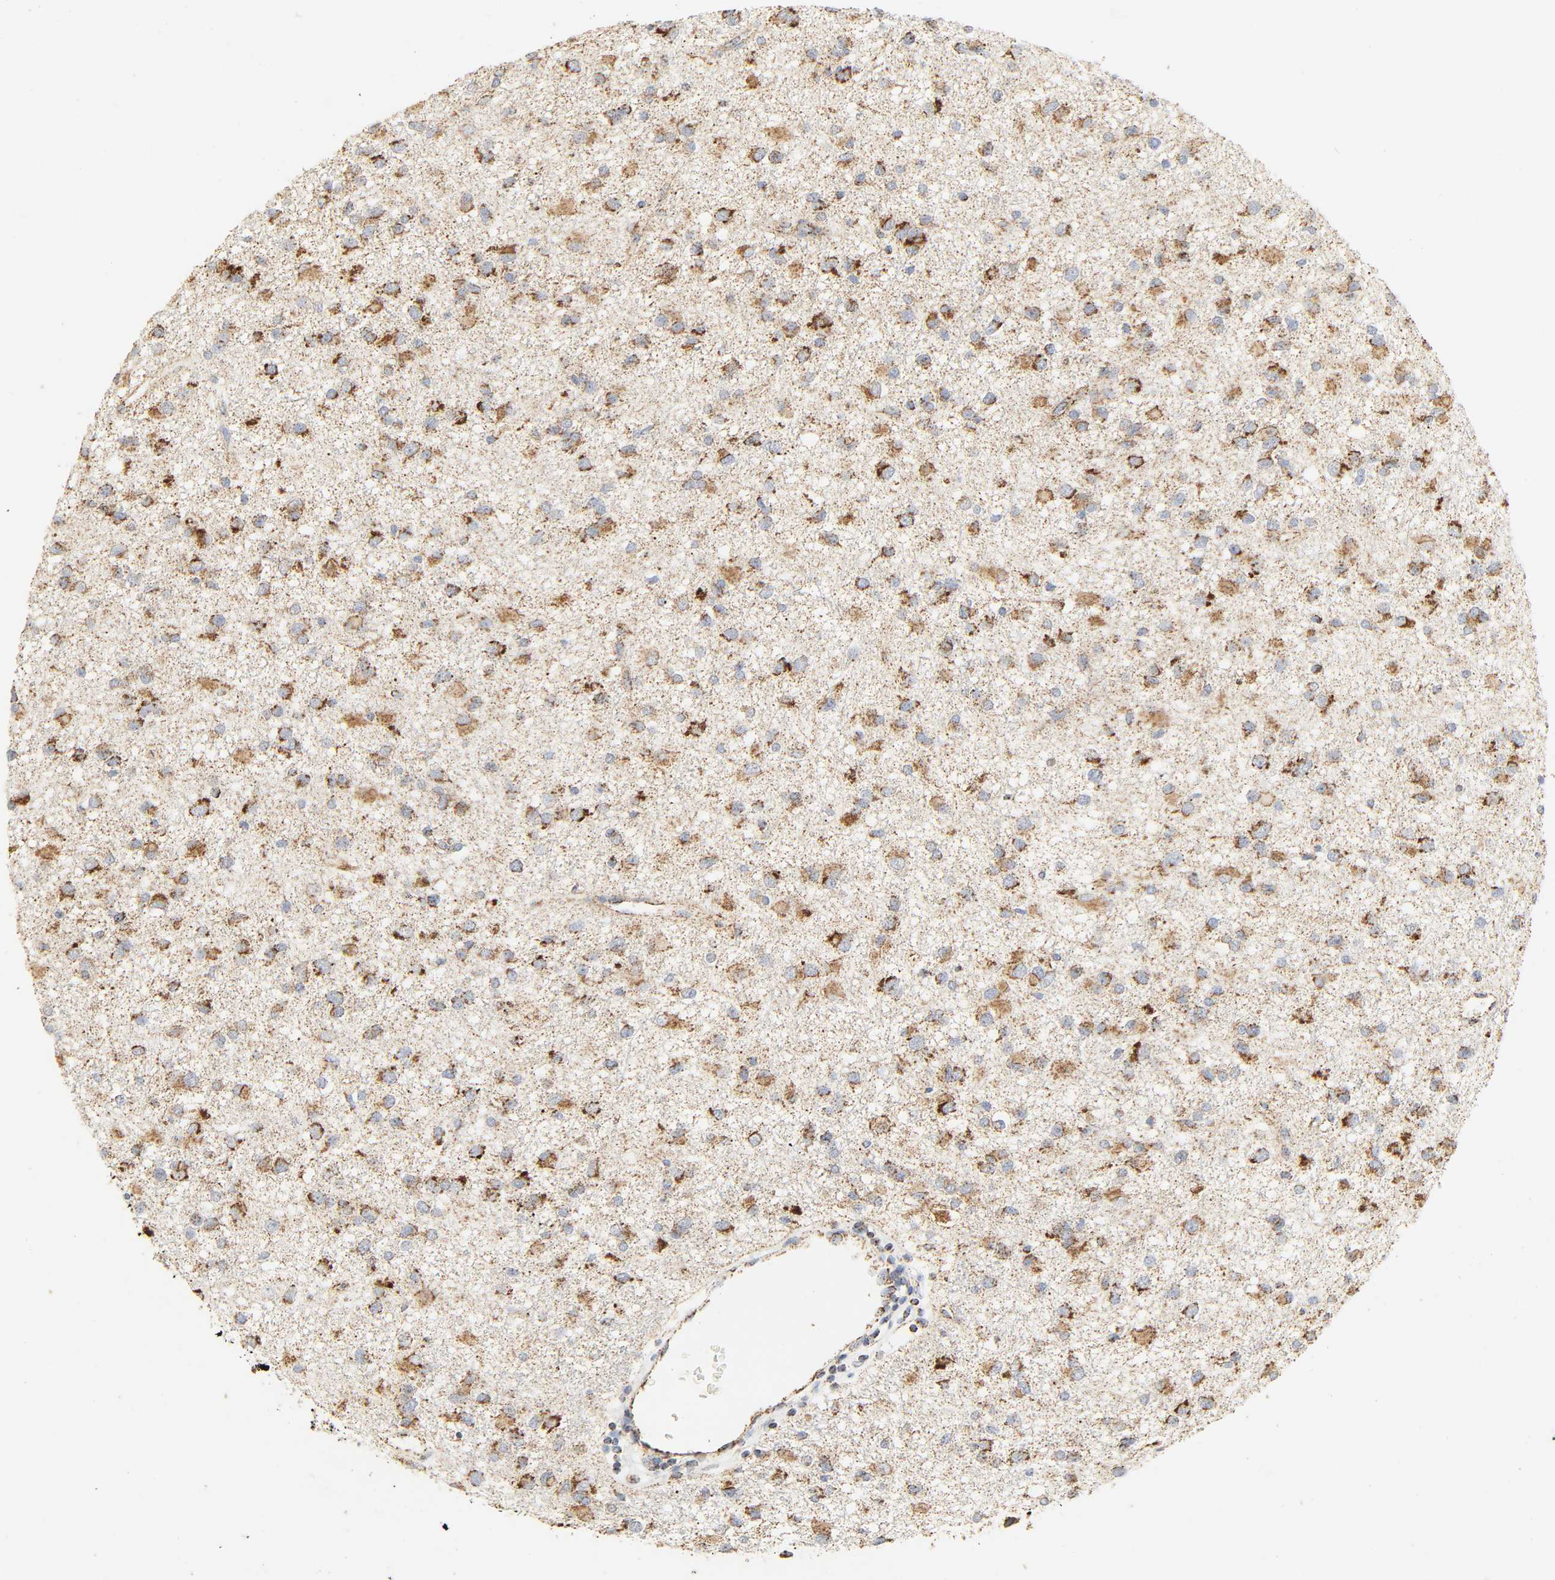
{"staining": {"intensity": "moderate", "quantity": ">75%", "location": "cytoplasmic/membranous"}, "tissue": "glioma", "cell_type": "Tumor cells", "image_type": "cancer", "snomed": [{"axis": "morphology", "description": "Glioma, malignant, Low grade"}, {"axis": "topography", "description": "Brain"}], "caption": "Protein staining exhibits moderate cytoplasmic/membranous expression in approximately >75% of tumor cells in malignant glioma (low-grade).", "gene": "ACAT1", "patient": {"sex": "male", "age": 42}}